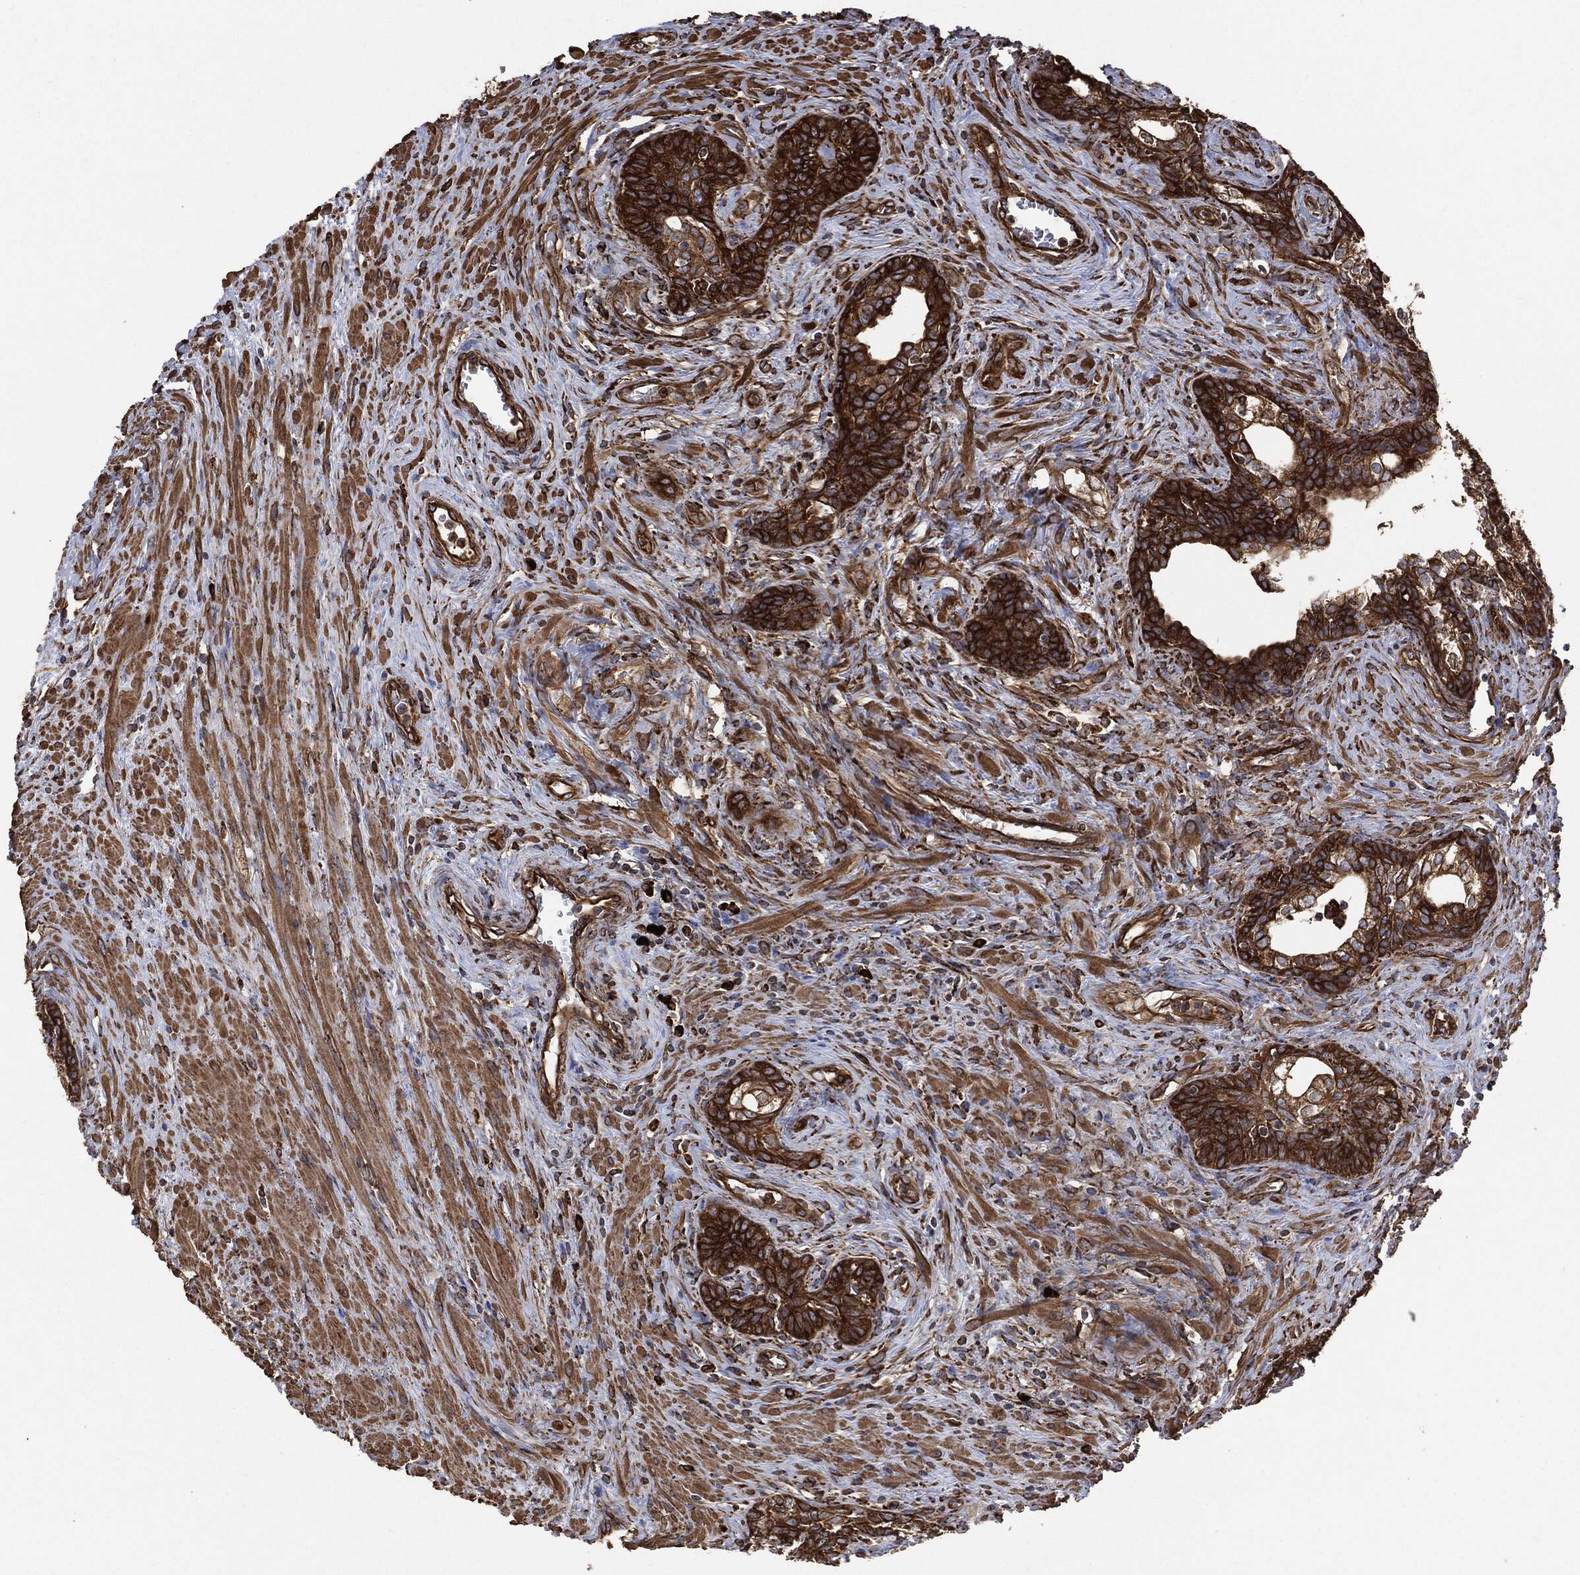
{"staining": {"intensity": "strong", "quantity": ">75%", "location": "cytoplasmic/membranous"}, "tissue": "prostate cancer", "cell_type": "Tumor cells", "image_type": "cancer", "snomed": [{"axis": "morphology", "description": "Adenocarcinoma, NOS"}, {"axis": "morphology", "description": "Adenocarcinoma, High grade"}, {"axis": "topography", "description": "Prostate"}], "caption": "Approximately >75% of tumor cells in adenocarcinoma (prostate) display strong cytoplasmic/membranous protein positivity as visualized by brown immunohistochemical staining.", "gene": "AMFR", "patient": {"sex": "male", "age": 61}}